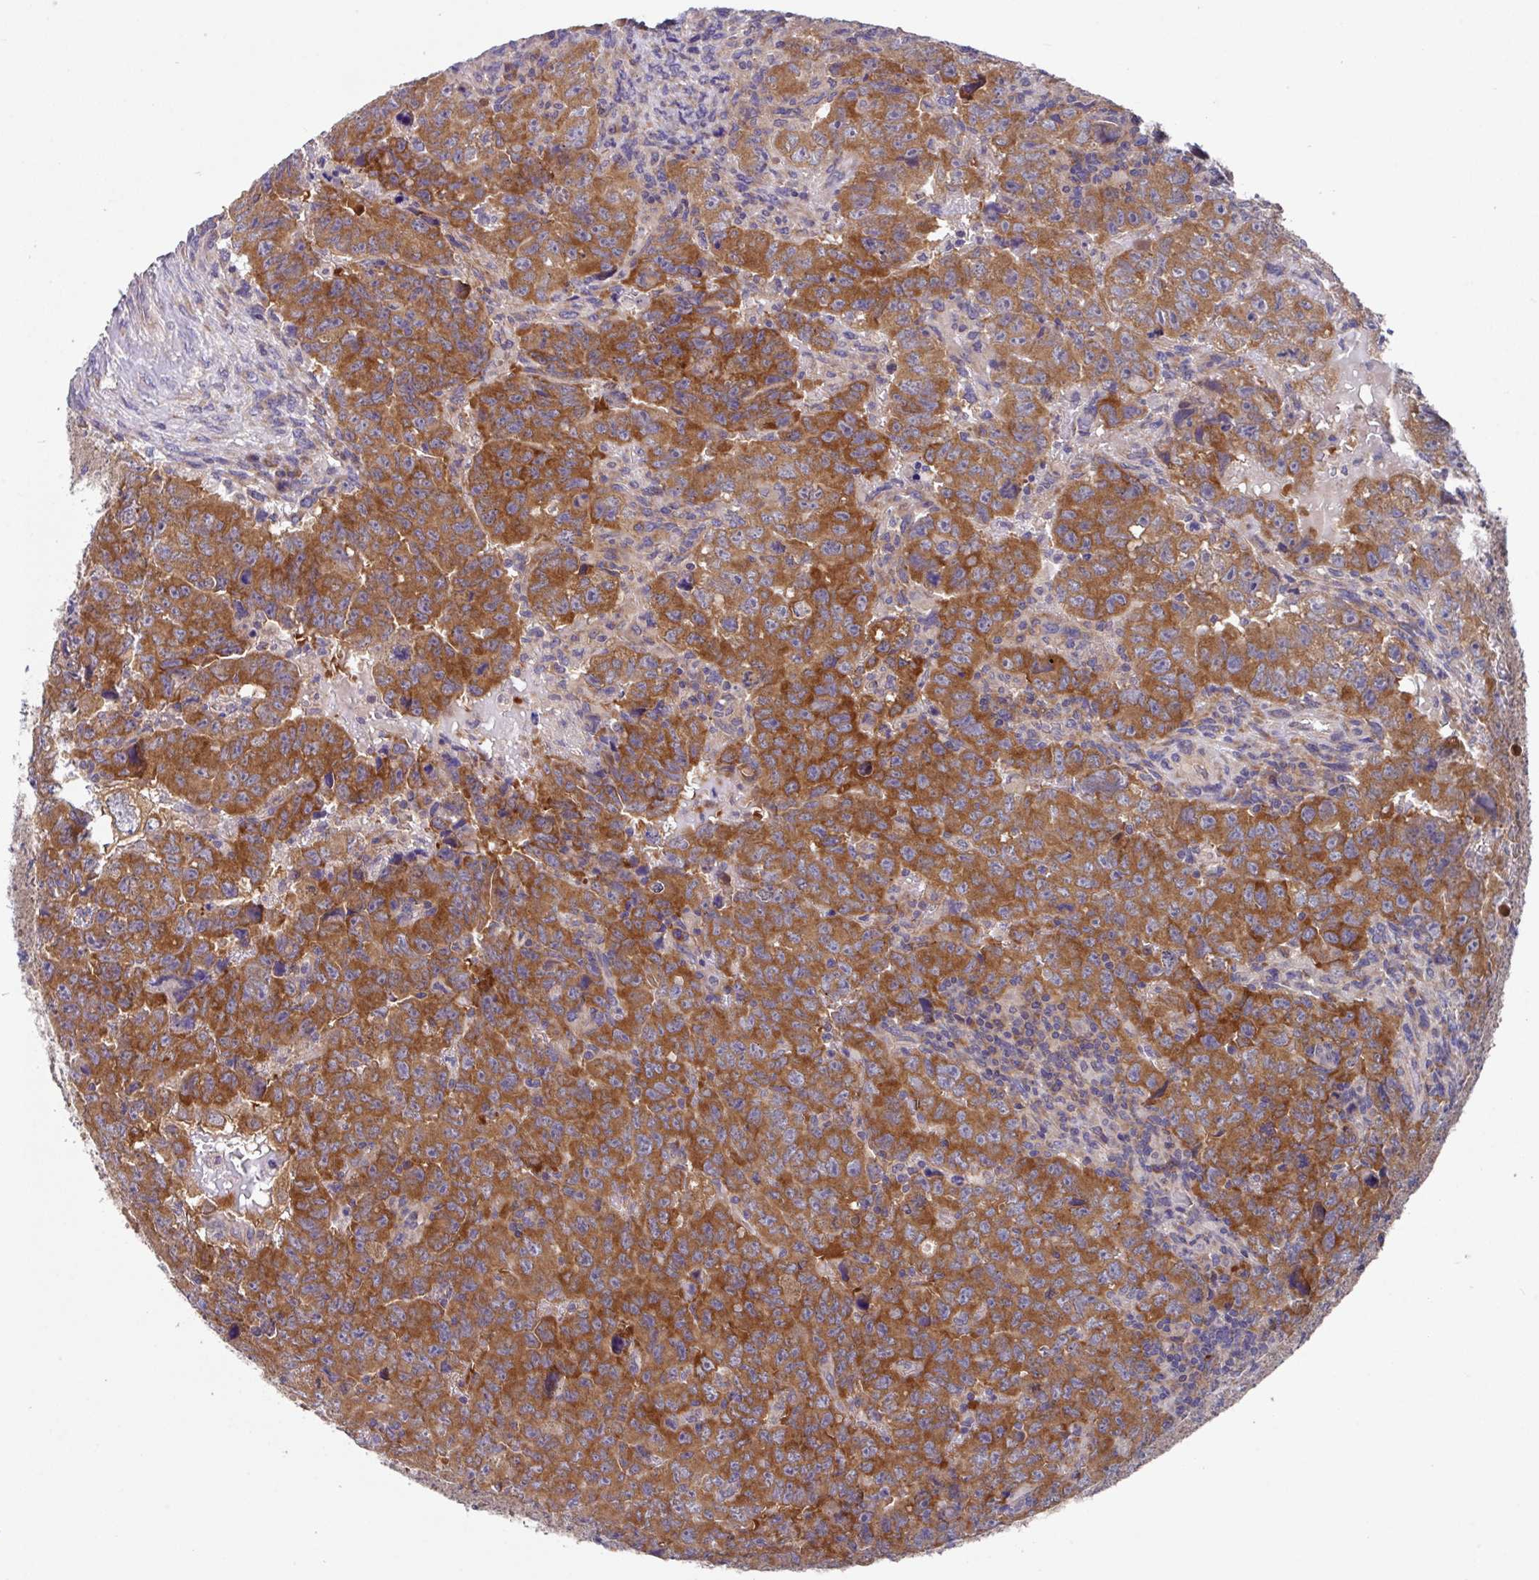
{"staining": {"intensity": "strong", "quantity": ">75%", "location": "cytoplasmic/membranous"}, "tissue": "testis cancer", "cell_type": "Tumor cells", "image_type": "cancer", "snomed": [{"axis": "morphology", "description": "Carcinoma, Embryonal, NOS"}, {"axis": "topography", "description": "Testis"}], "caption": "Brown immunohistochemical staining in human testis cancer shows strong cytoplasmic/membranous expression in approximately >75% of tumor cells. (IHC, brightfield microscopy, high magnification).", "gene": "EIF4B", "patient": {"sex": "male", "age": 24}}